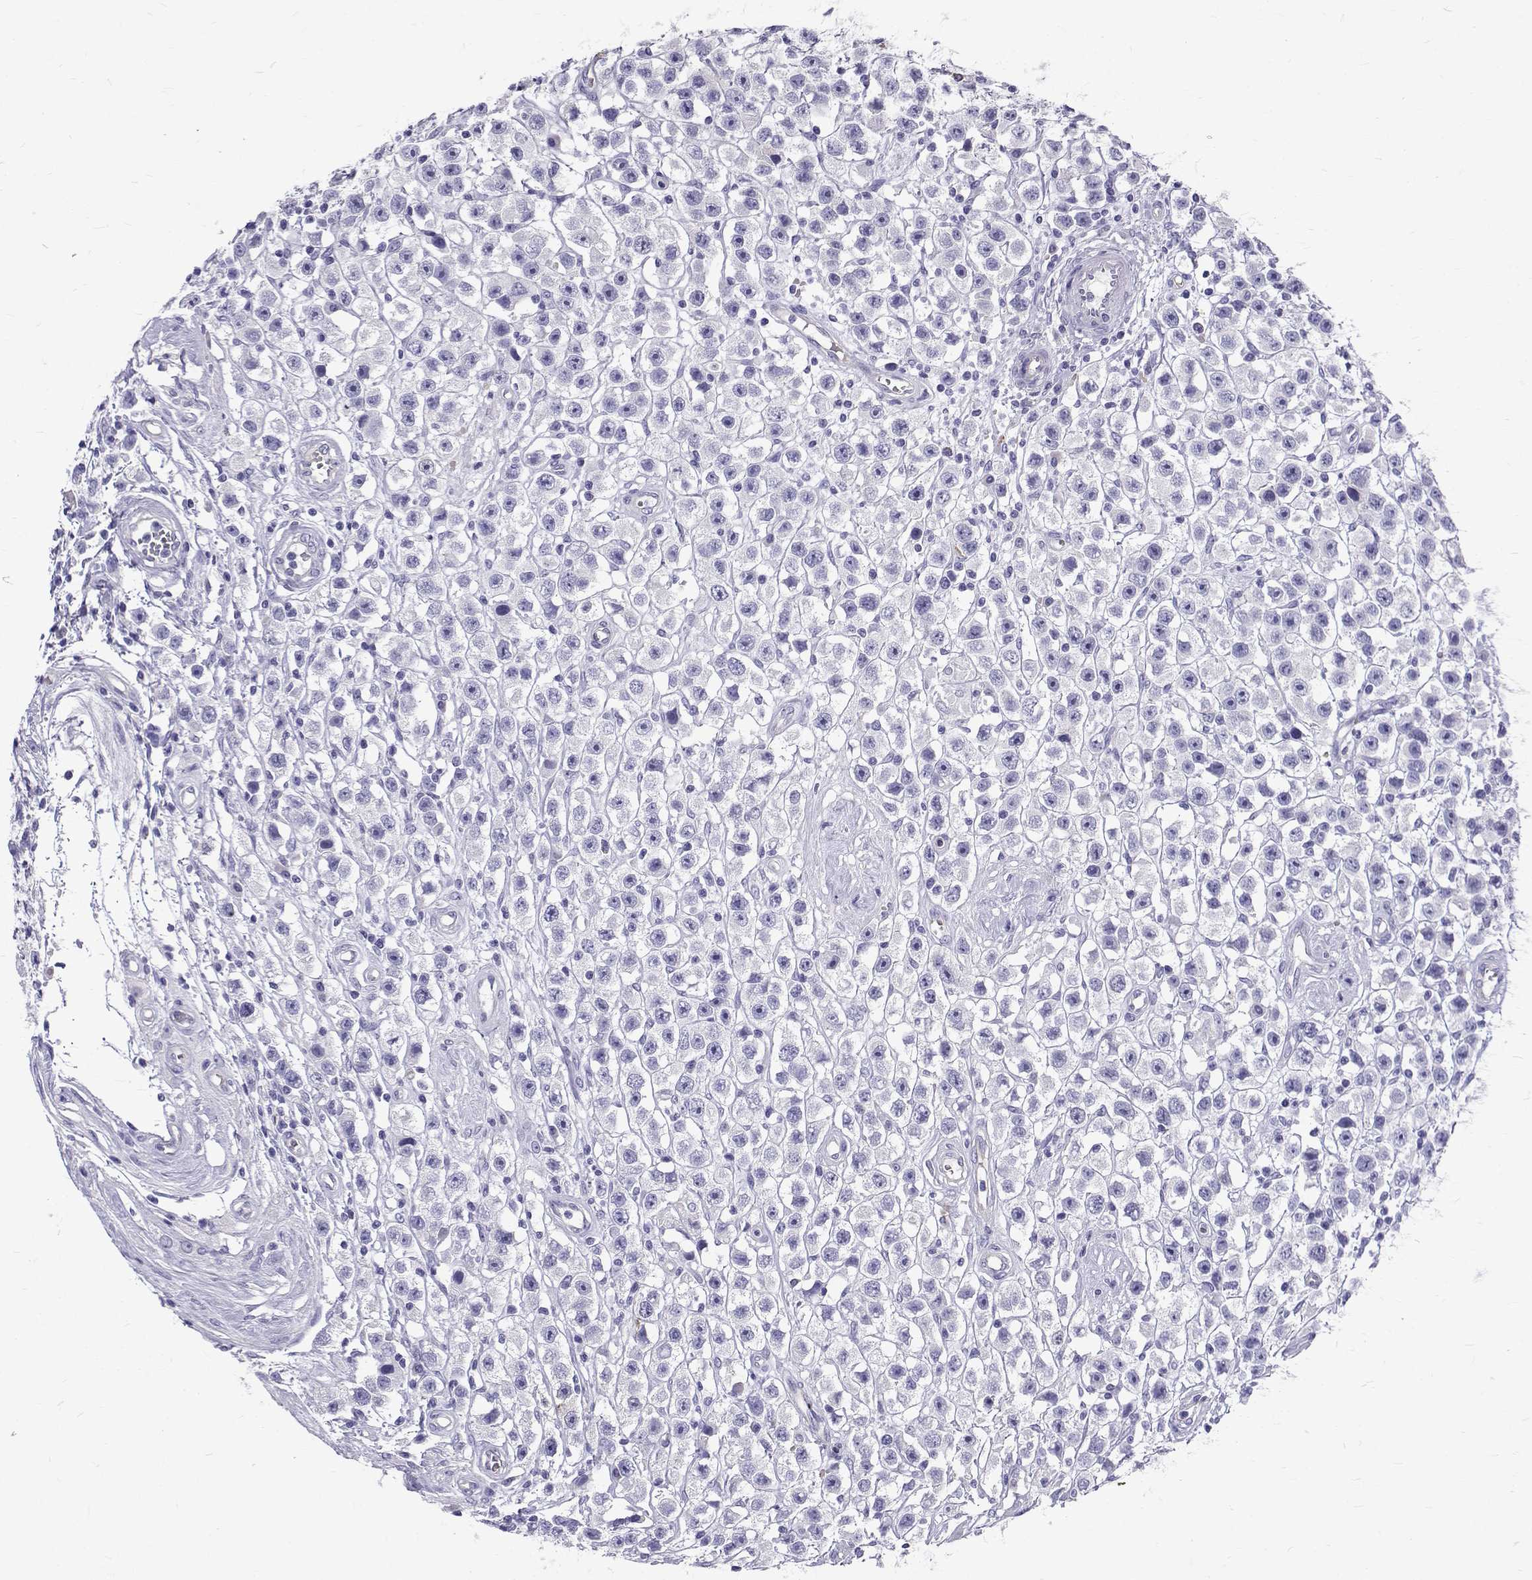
{"staining": {"intensity": "negative", "quantity": "none", "location": "none"}, "tissue": "testis cancer", "cell_type": "Tumor cells", "image_type": "cancer", "snomed": [{"axis": "morphology", "description": "Seminoma, NOS"}, {"axis": "topography", "description": "Testis"}], "caption": "Testis cancer was stained to show a protein in brown. There is no significant staining in tumor cells.", "gene": "IGSF1", "patient": {"sex": "male", "age": 45}}